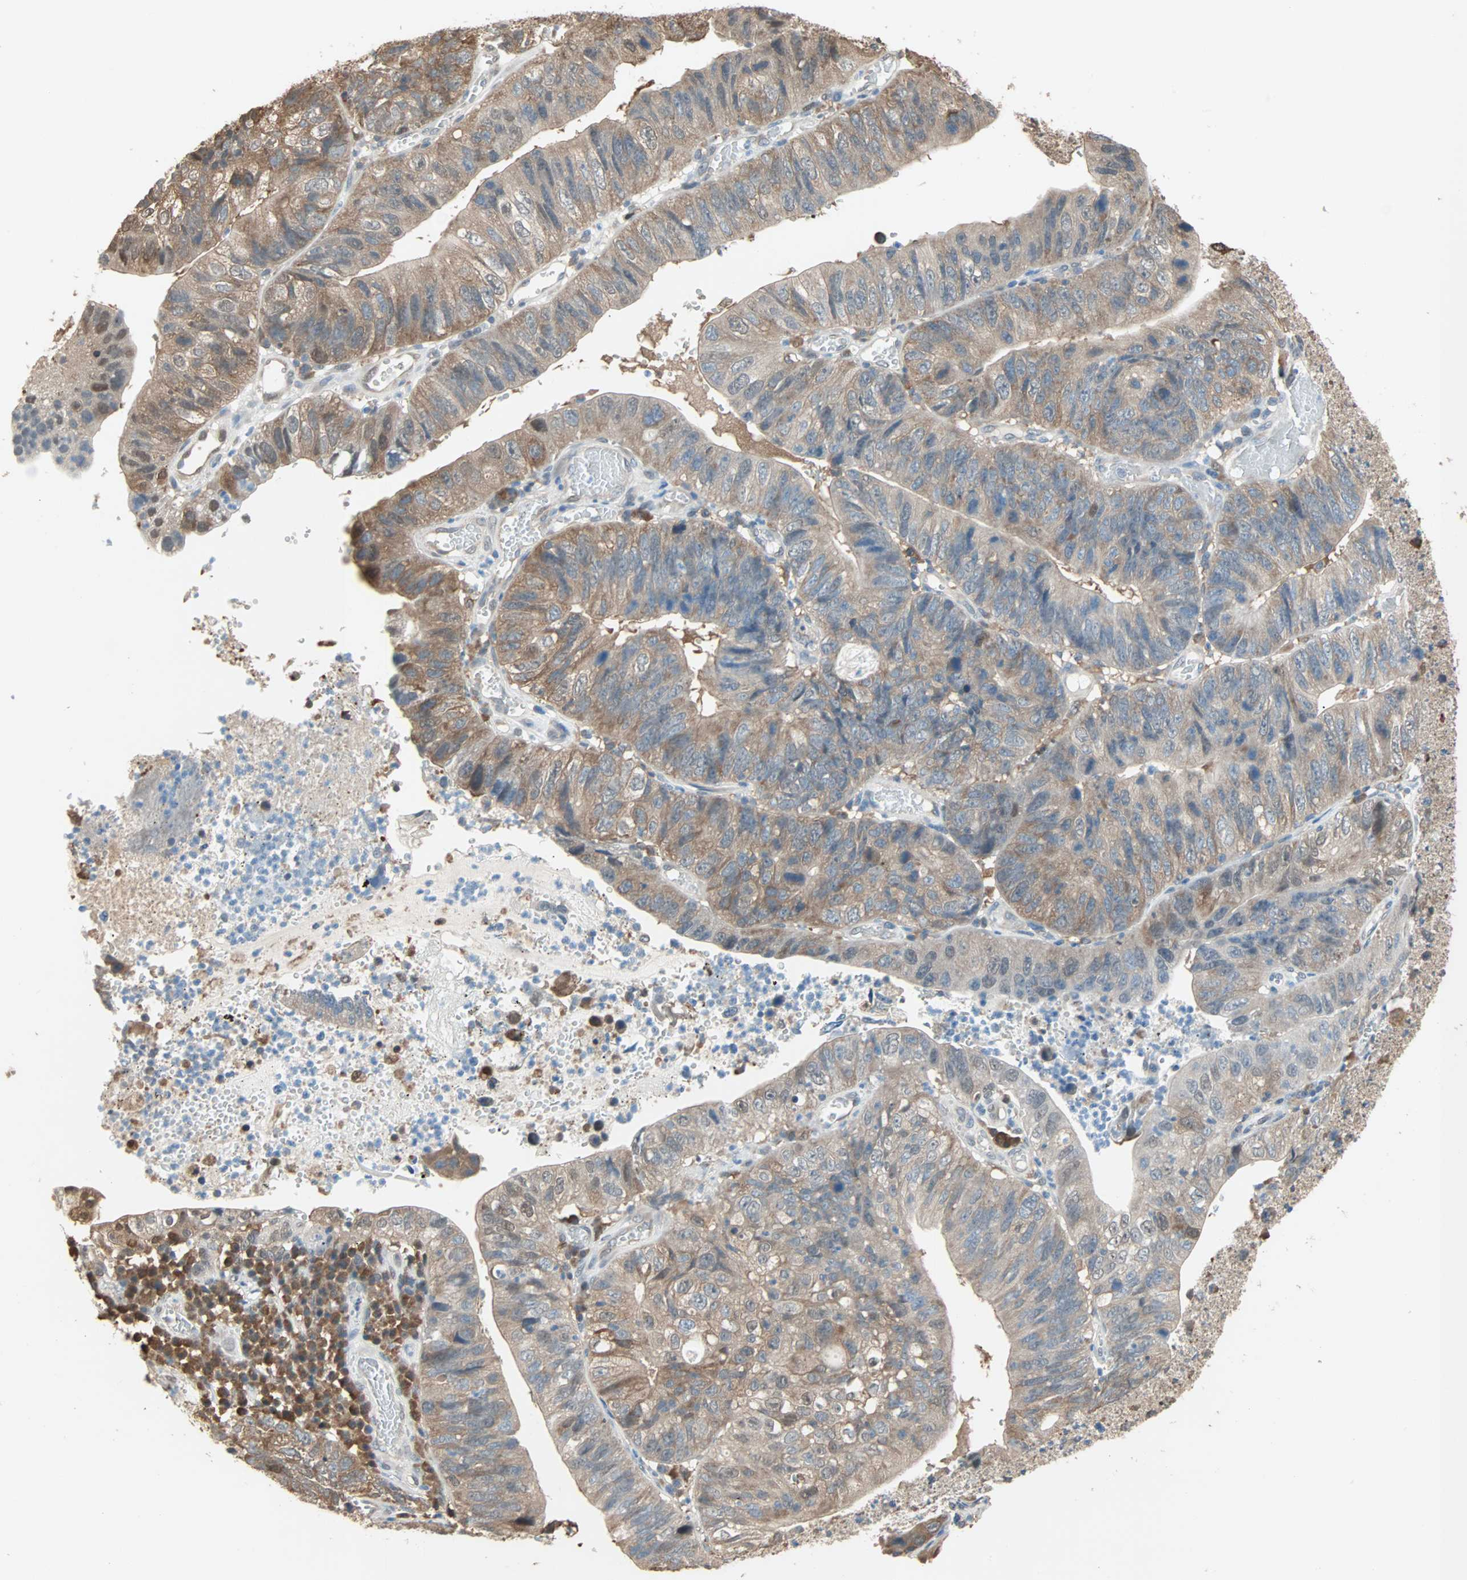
{"staining": {"intensity": "moderate", "quantity": ">75%", "location": "cytoplasmic/membranous"}, "tissue": "stomach cancer", "cell_type": "Tumor cells", "image_type": "cancer", "snomed": [{"axis": "morphology", "description": "Adenocarcinoma, NOS"}, {"axis": "topography", "description": "Stomach"}], "caption": "DAB immunohistochemical staining of human stomach adenocarcinoma shows moderate cytoplasmic/membranous protein expression in about >75% of tumor cells.", "gene": "PRDX1", "patient": {"sex": "male", "age": 59}}